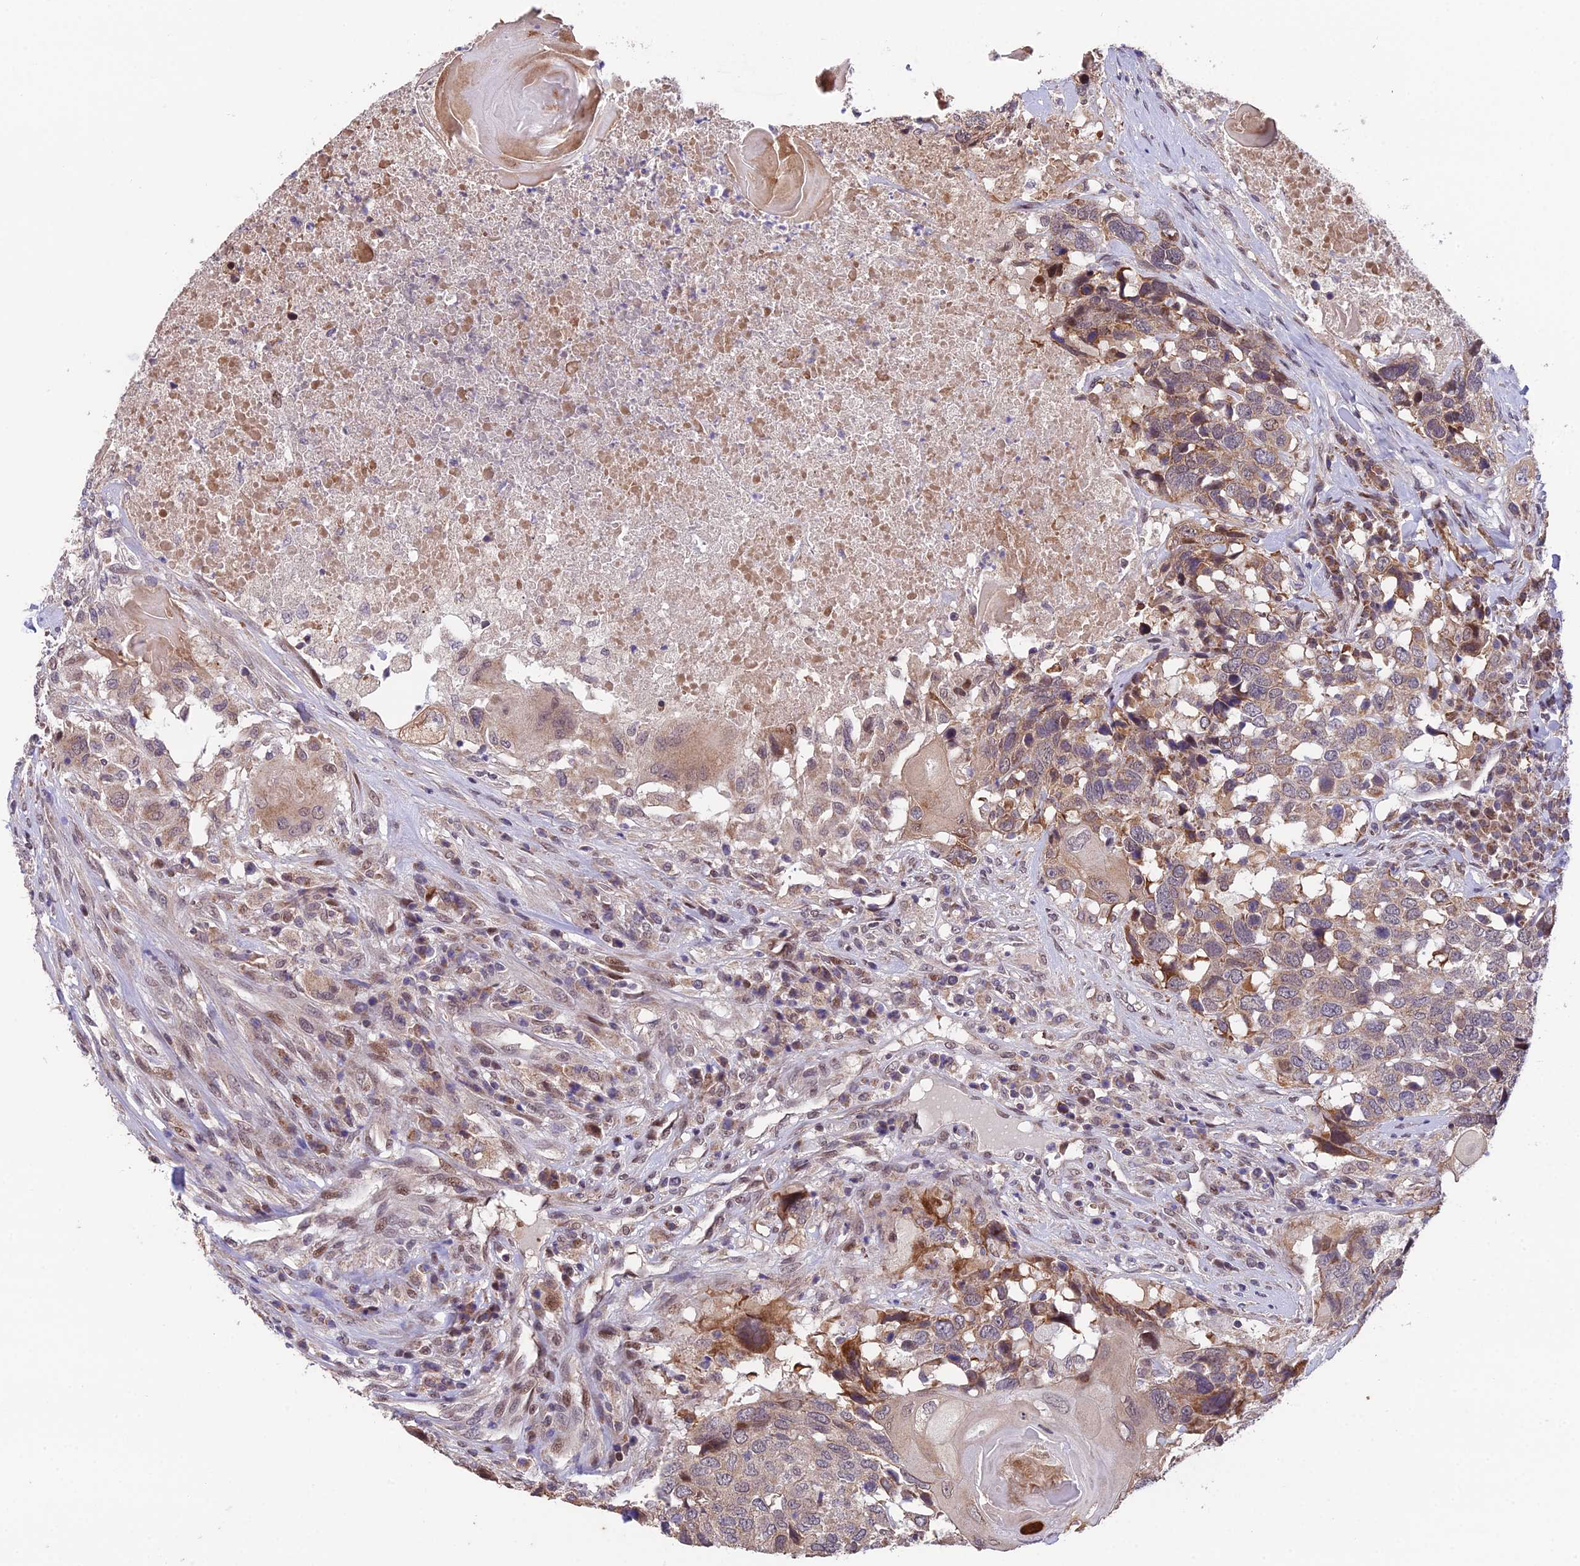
{"staining": {"intensity": "moderate", "quantity": "<25%", "location": "cytoplasmic/membranous"}, "tissue": "head and neck cancer", "cell_type": "Tumor cells", "image_type": "cancer", "snomed": [{"axis": "morphology", "description": "Squamous cell carcinoma, NOS"}, {"axis": "topography", "description": "Head-Neck"}], "caption": "Immunohistochemistry histopathology image of human head and neck cancer stained for a protein (brown), which reveals low levels of moderate cytoplasmic/membranous expression in approximately <25% of tumor cells.", "gene": "CYP2R1", "patient": {"sex": "male", "age": 66}}